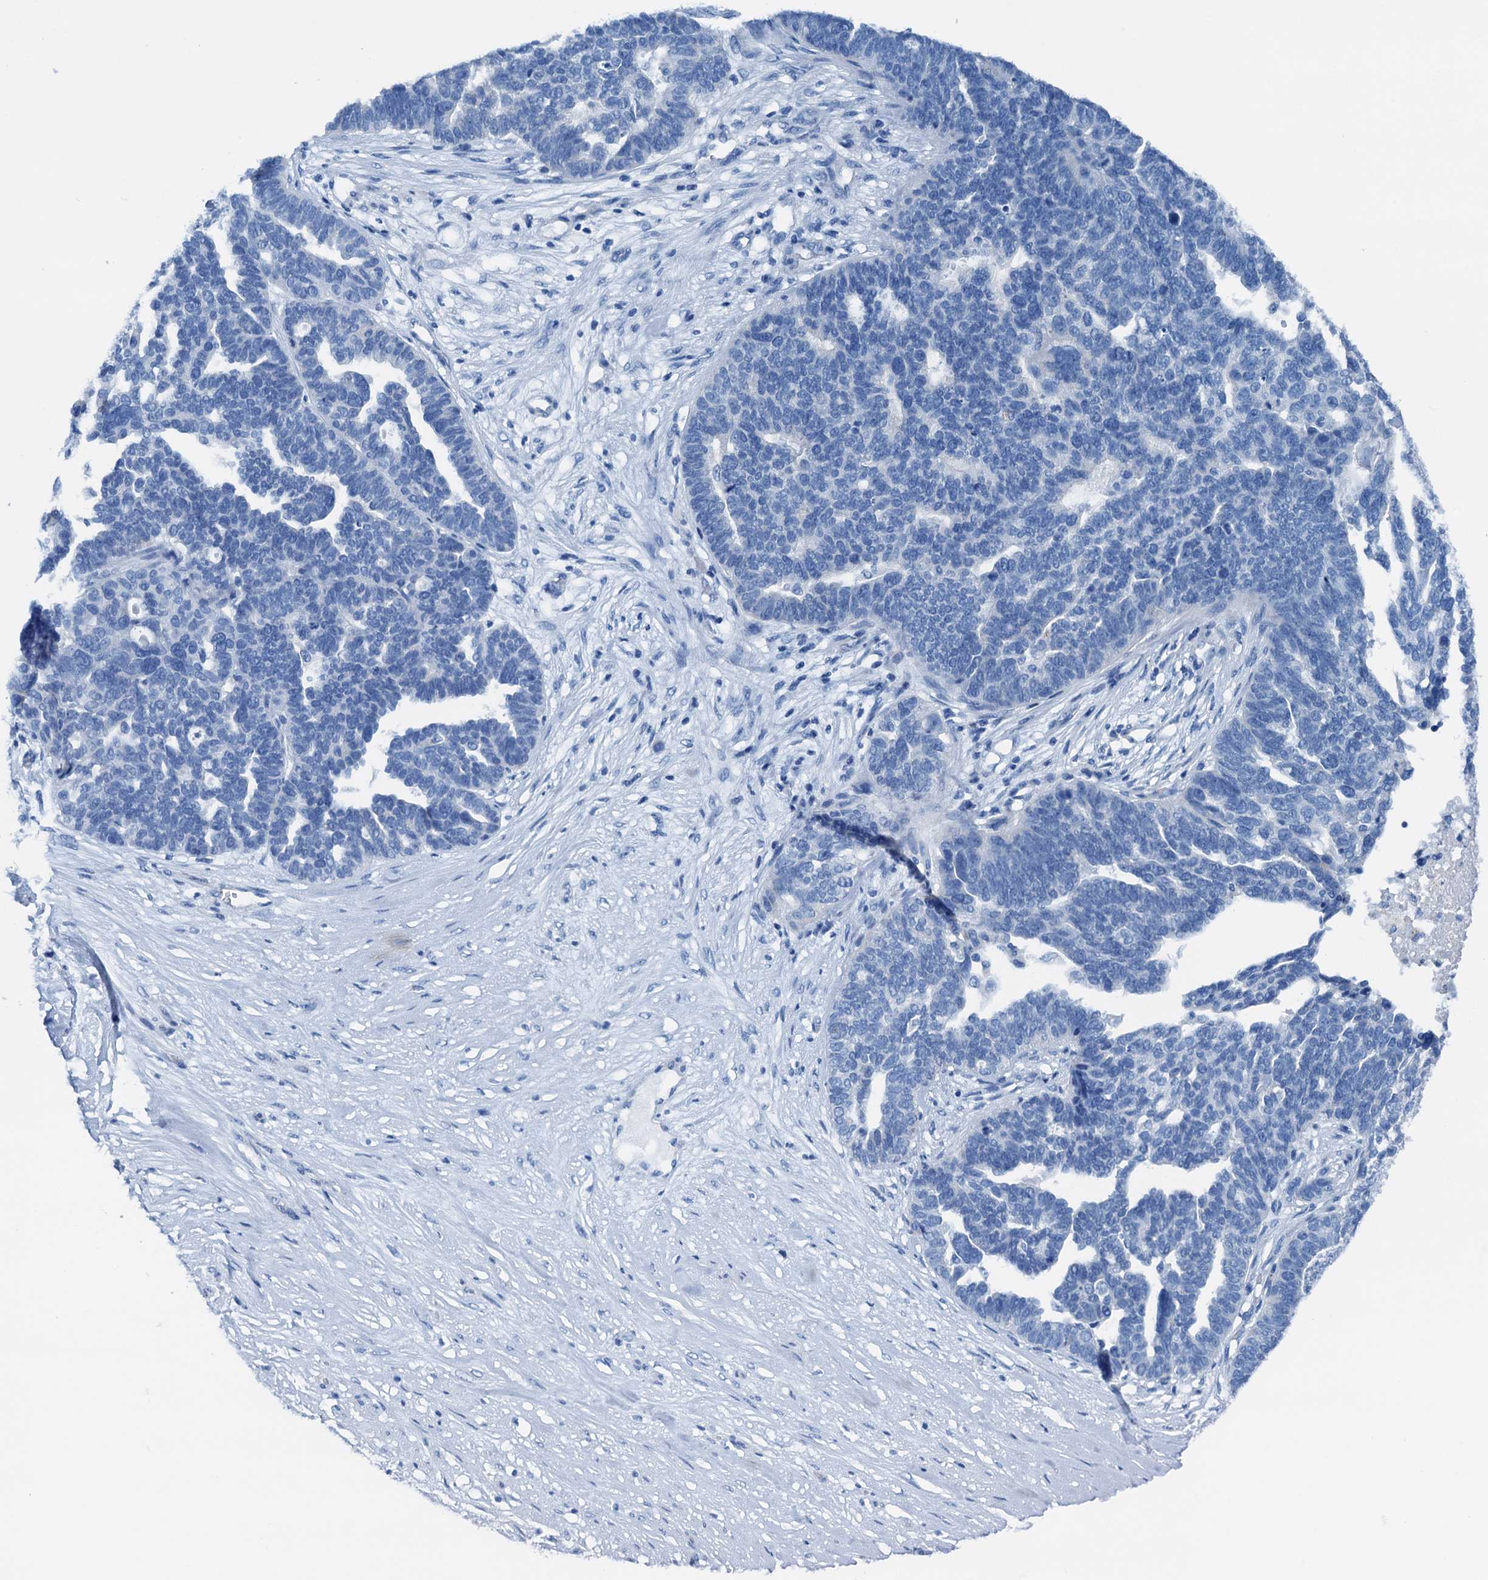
{"staining": {"intensity": "negative", "quantity": "none", "location": "none"}, "tissue": "ovarian cancer", "cell_type": "Tumor cells", "image_type": "cancer", "snomed": [{"axis": "morphology", "description": "Cystadenocarcinoma, serous, NOS"}, {"axis": "topography", "description": "Ovary"}], "caption": "This histopathology image is of ovarian cancer (serous cystadenocarcinoma) stained with IHC to label a protein in brown with the nuclei are counter-stained blue. There is no positivity in tumor cells. The staining is performed using DAB brown chromogen with nuclei counter-stained in using hematoxylin.", "gene": "C1QTNF4", "patient": {"sex": "female", "age": 59}}